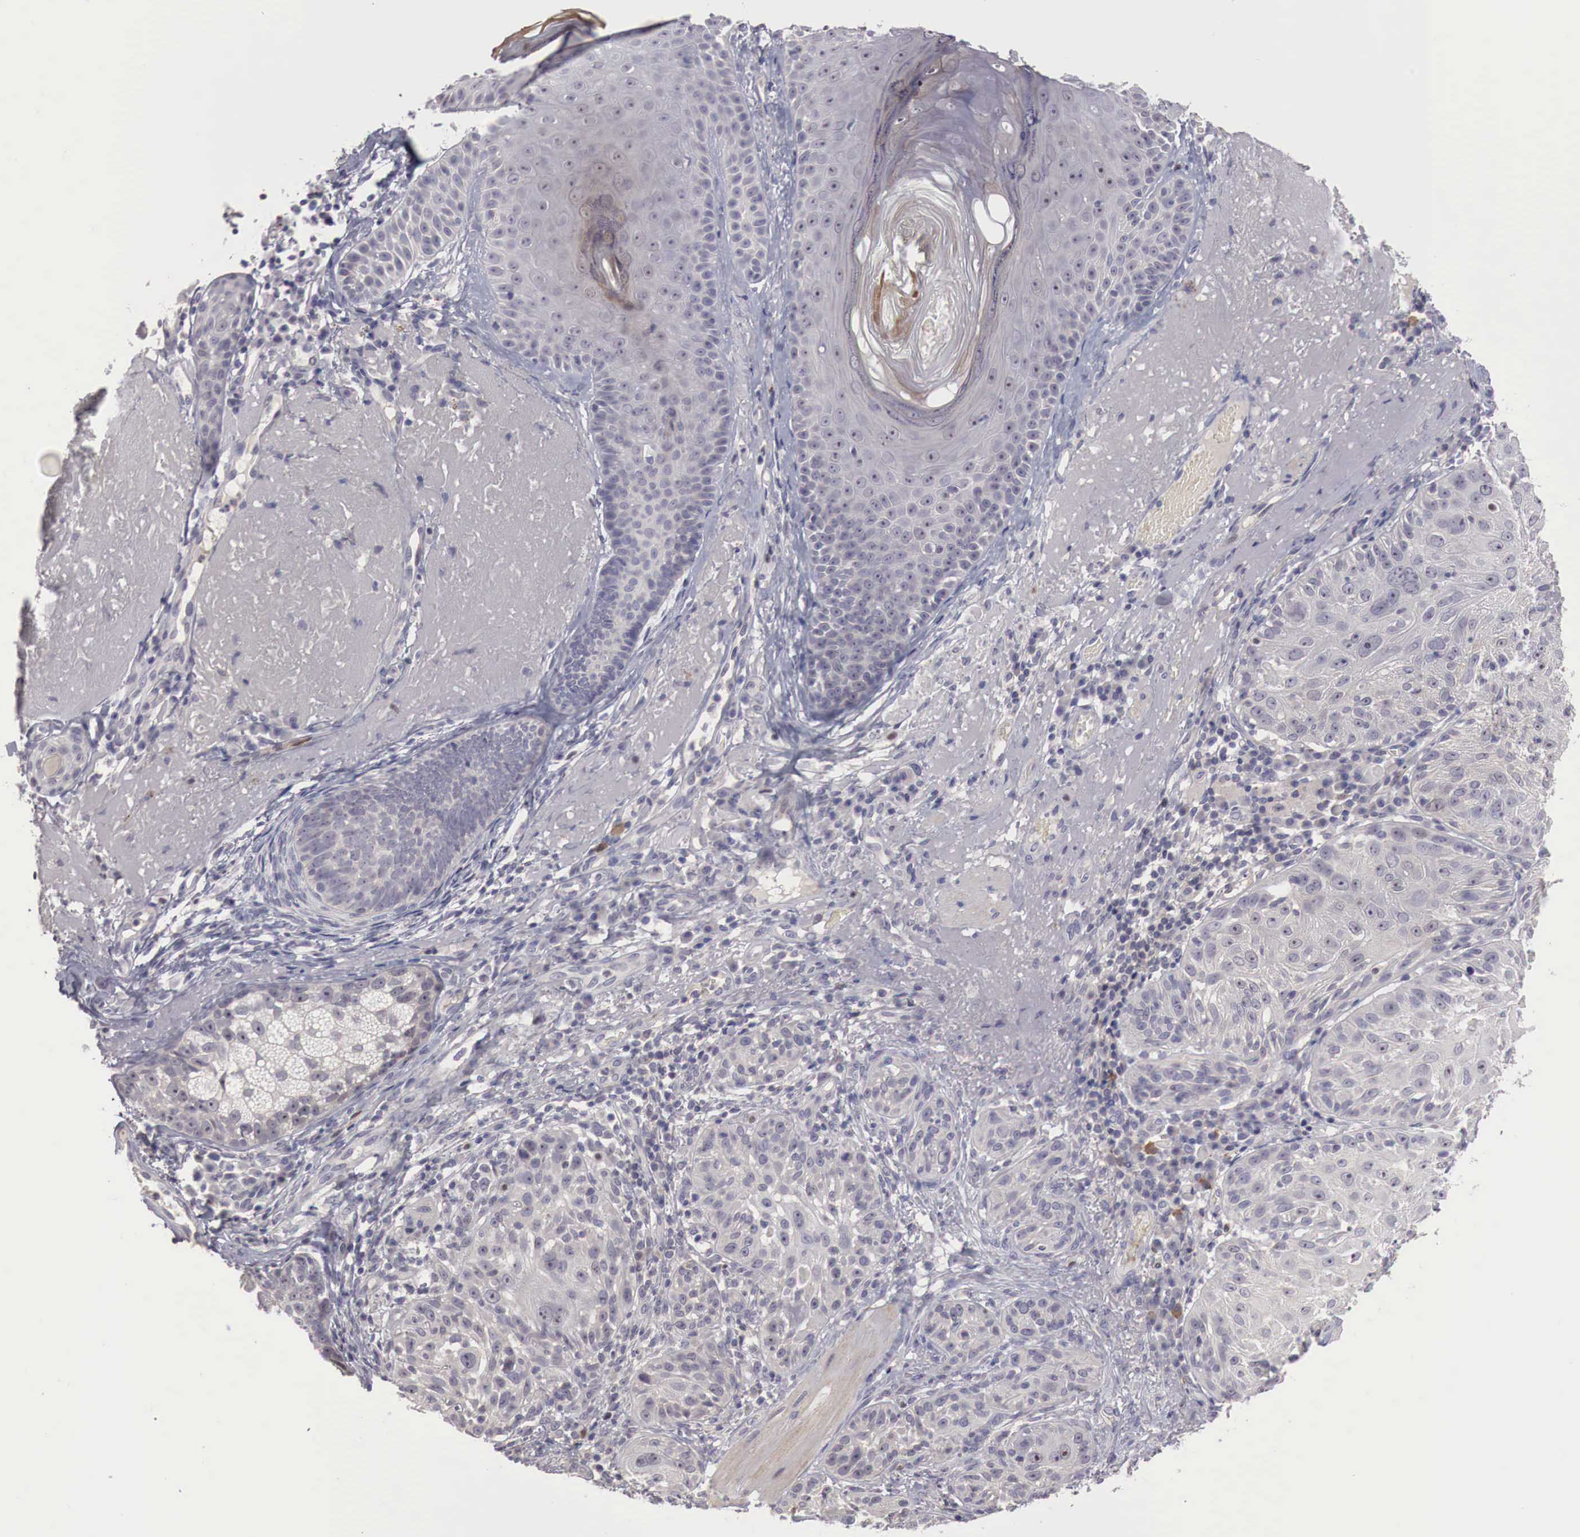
{"staining": {"intensity": "negative", "quantity": "none", "location": "none"}, "tissue": "skin cancer", "cell_type": "Tumor cells", "image_type": "cancer", "snomed": [{"axis": "morphology", "description": "Squamous cell carcinoma, NOS"}, {"axis": "topography", "description": "Skin"}], "caption": "Immunohistochemical staining of human skin cancer reveals no significant expression in tumor cells. (Brightfield microscopy of DAB (3,3'-diaminobenzidine) immunohistochemistry (IHC) at high magnification).", "gene": "GATA1", "patient": {"sex": "female", "age": 89}}